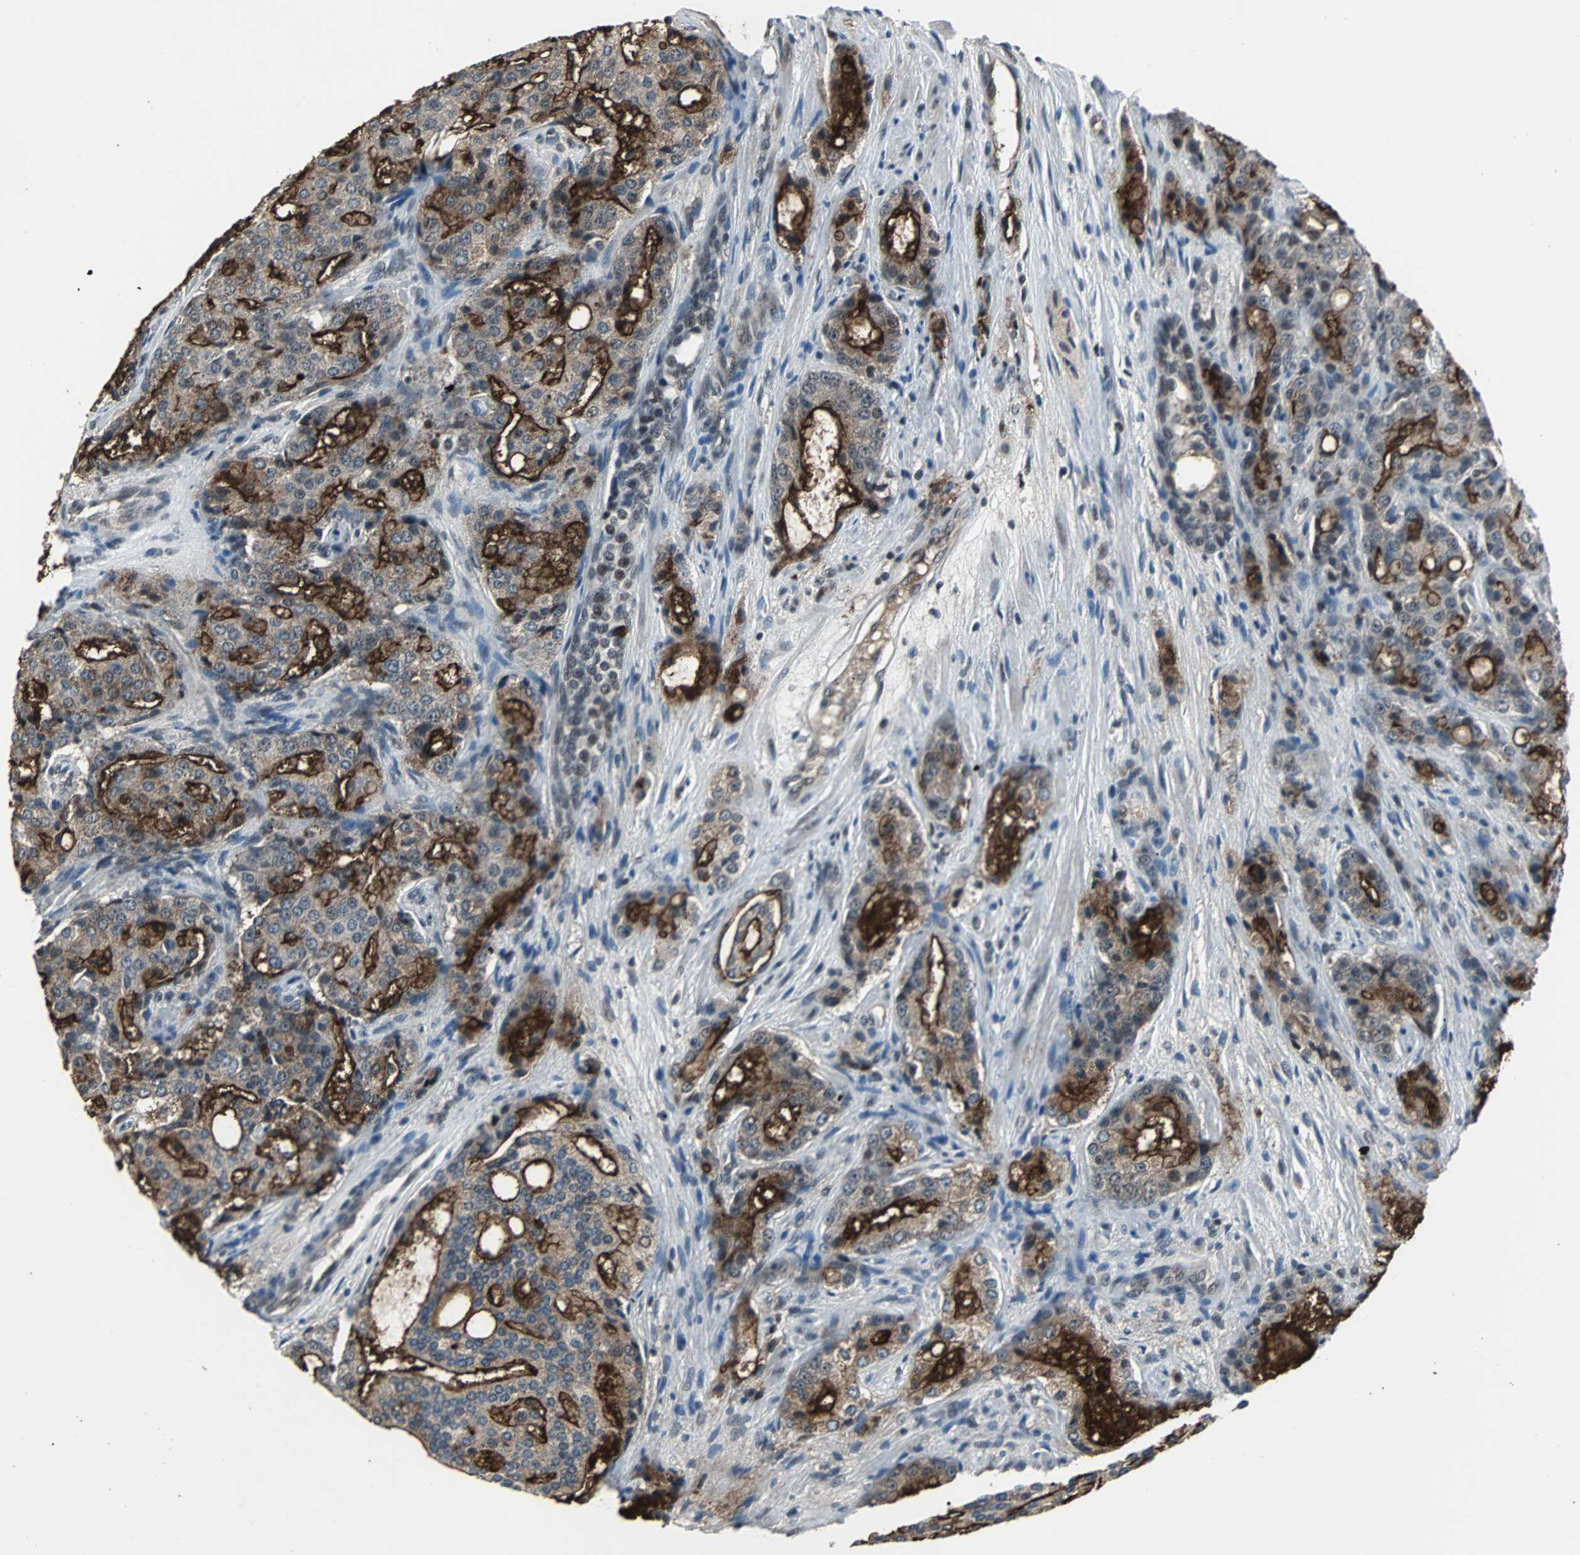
{"staining": {"intensity": "strong", "quantity": ">75%", "location": "cytoplasmic/membranous"}, "tissue": "prostate cancer", "cell_type": "Tumor cells", "image_type": "cancer", "snomed": [{"axis": "morphology", "description": "Adenocarcinoma, High grade"}, {"axis": "topography", "description": "Prostate"}], "caption": "Immunohistochemistry (IHC) of prostate adenocarcinoma (high-grade) reveals high levels of strong cytoplasmic/membranous expression in about >75% of tumor cells.", "gene": "MKX", "patient": {"sex": "male", "age": 72}}